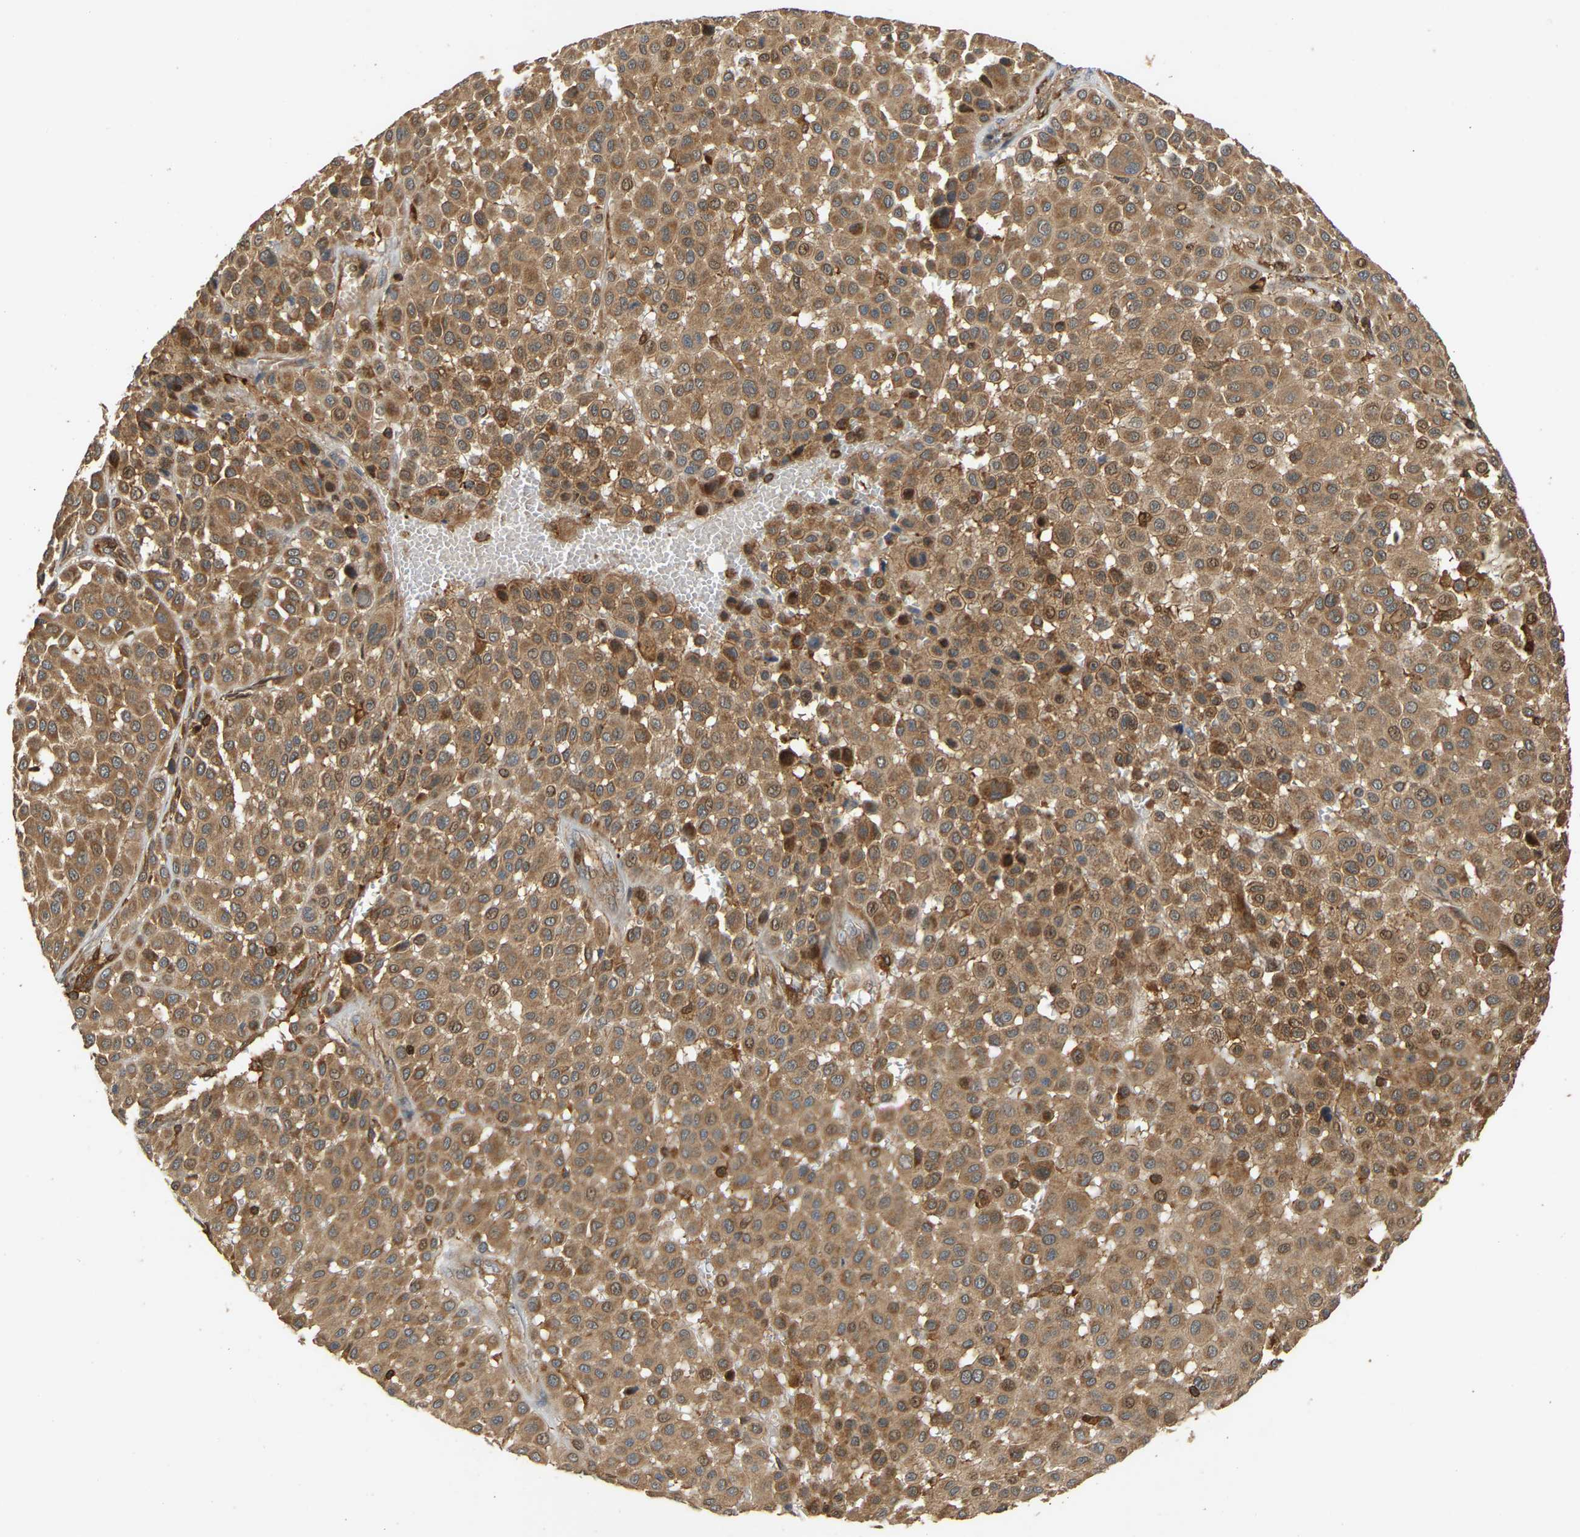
{"staining": {"intensity": "moderate", "quantity": ">75%", "location": "cytoplasmic/membranous"}, "tissue": "melanoma", "cell_type": "Tumor cells", "image_type": "cancer", "snomed": [{"axis": "morphology", "description": "Malignant melanoma, Metastatic site"}, {"axis": "topography", "description": "Soft tissue"}], "caption": "There is medium levels of moderate cytoplasmic/membranous positivity in tumor cells of melanoma, as demonstrated by immunohistochemical staining (brown color).", "gene": "GOPC", "patient": {"sex": "male", "age": 41}}